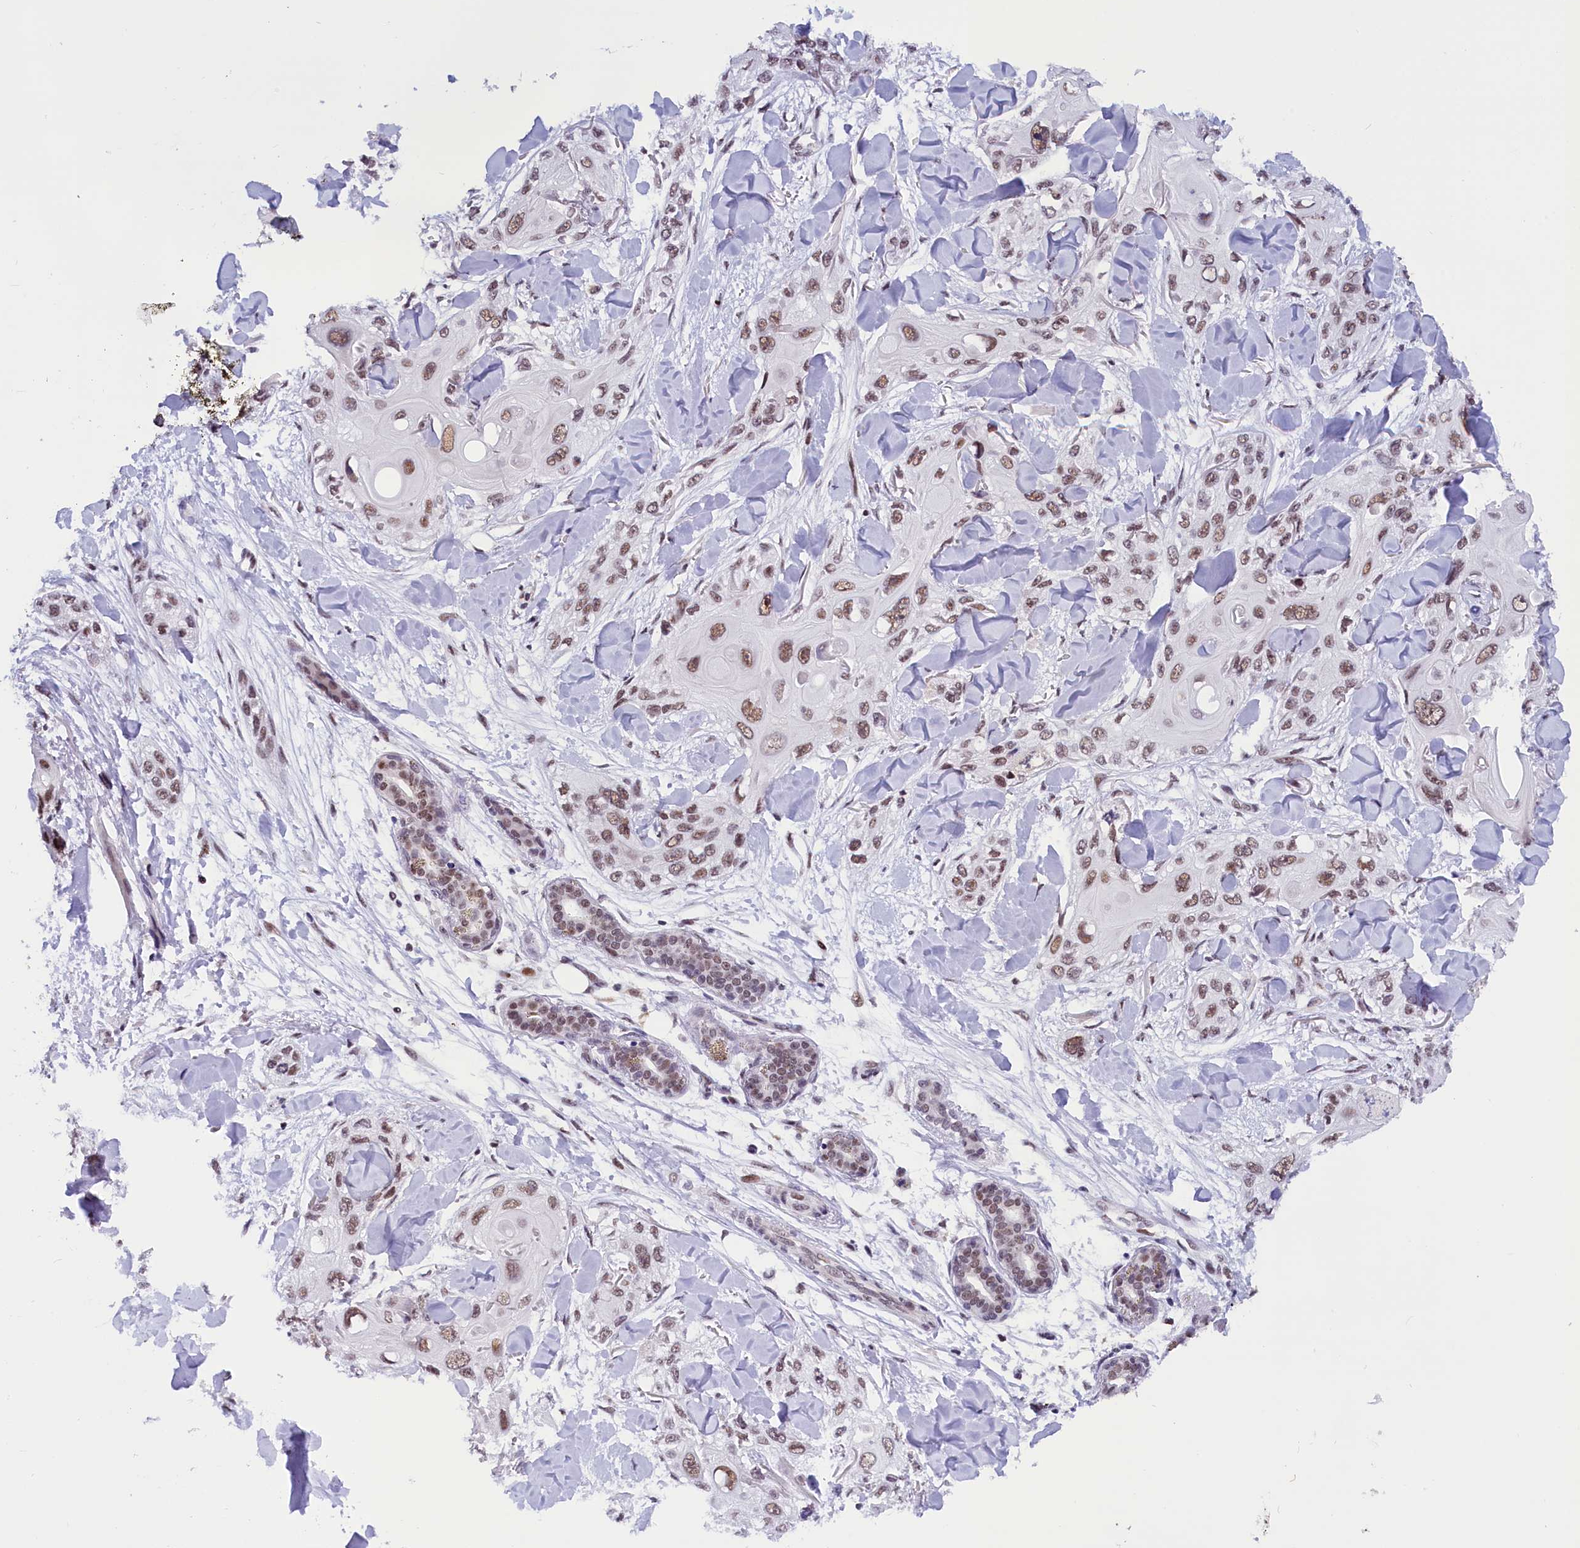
{"staining": {"intensity": "moderate", "quantity": ">75%", "location": "nuclear"}, "tissue": "skin cancer", "cell_type": "Tumor cells", "image_type": "cancer", "snomed": [{"axis": "morphology", "description": "Normal tissue, NOS"}, {"axis": "morphology", "description": "Squamous cell carcinoma, NOS"}, {"axis": "topography", "description": "Skin"}], "caption": "Protein expression analysis of skin cancer shows moderate nuclear expression in approximately >75% of tumor cells. (Stains: DAB (3,3'-diaminobenzidine) in brown, nuclei in blue, Microscopy: brightfield microscopy at high magnification).", "gene": "CDYL2", "patient": {"sex": "male", "age": 72}}